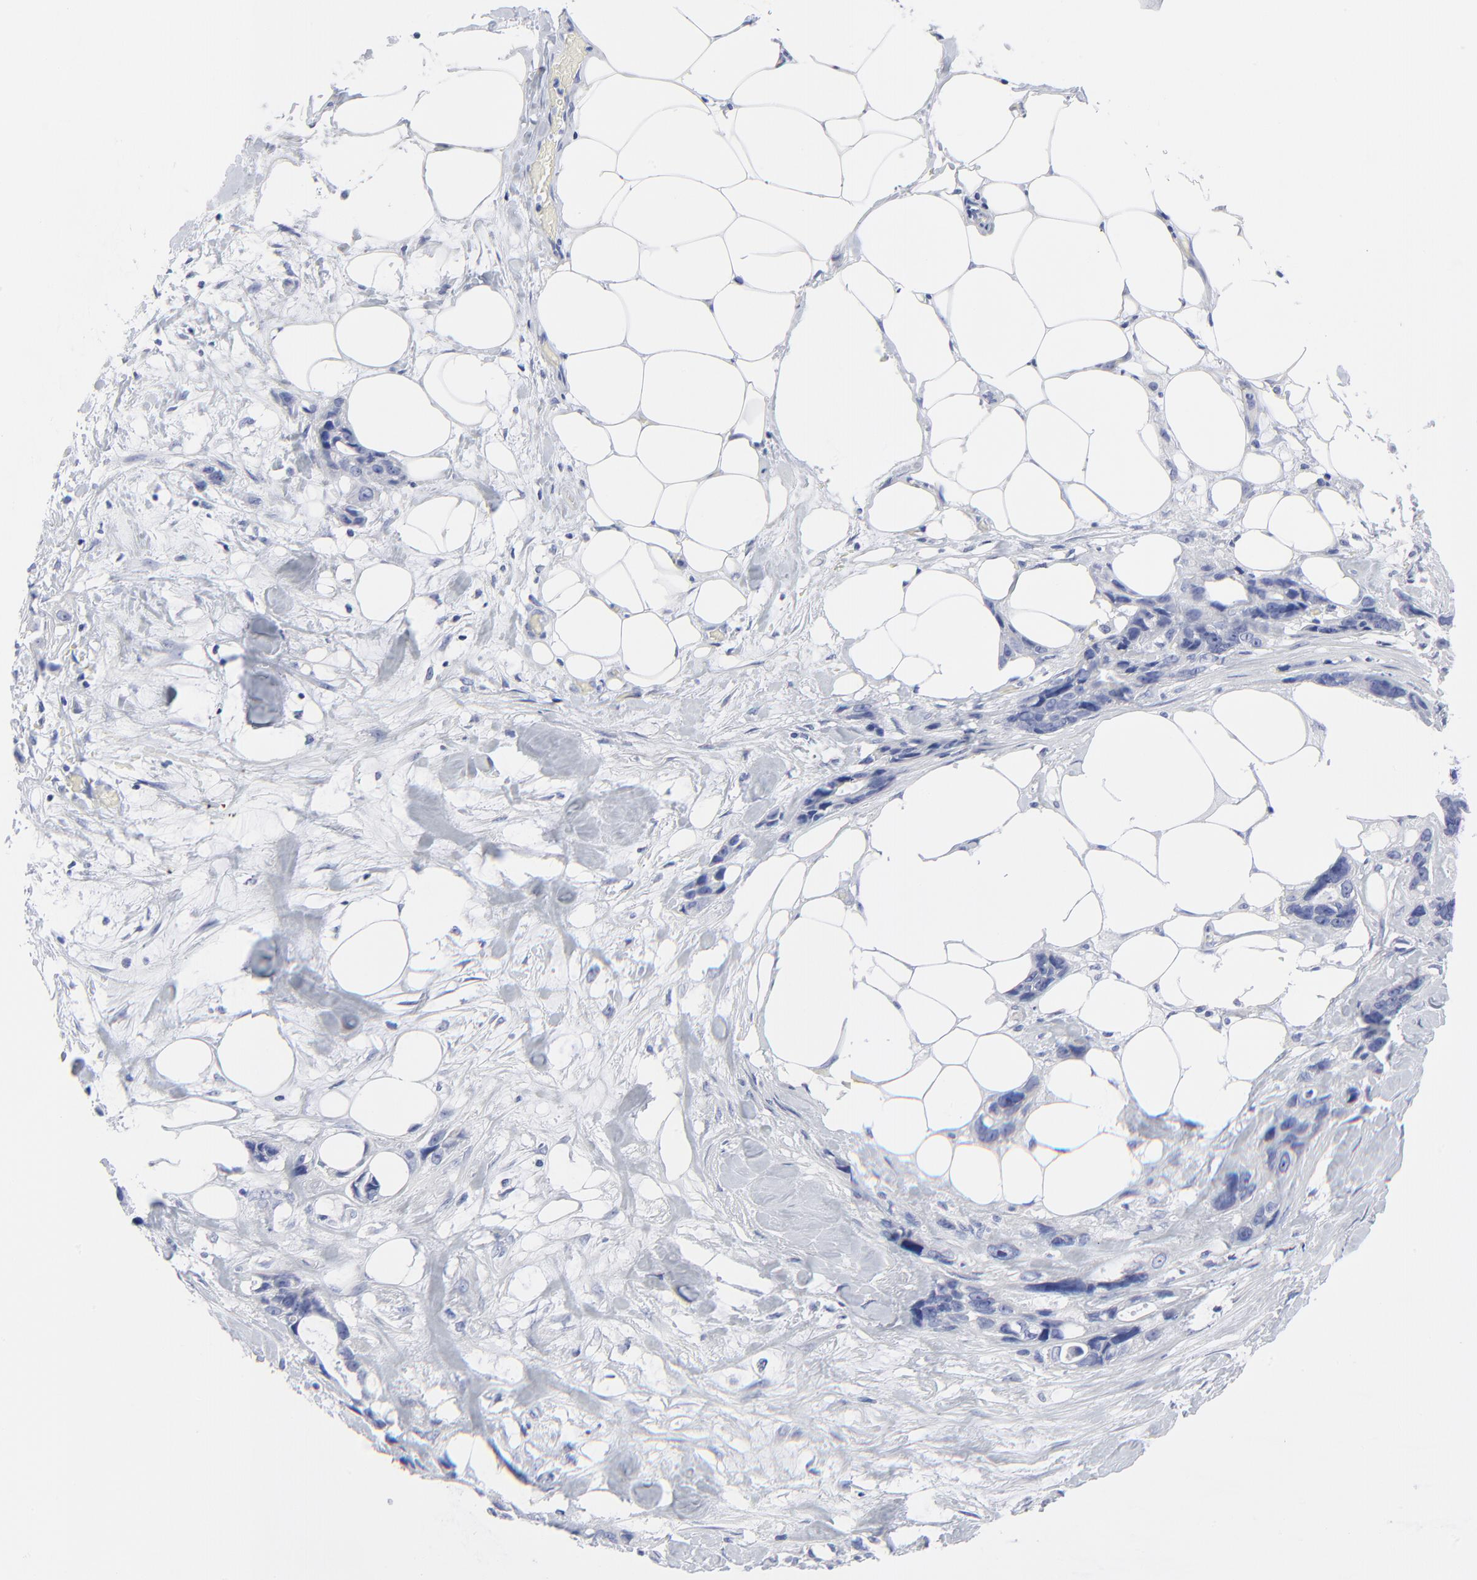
{"staining": {"intensity": "negative", "quantity": "none", "location": "none"}, "tissue": "stomach cancer", "cell_type": "Tumor cells", "image_type": "cancer", "snomed": [{"axis": "morphology", "description": "Adenocarcinoma, NOS"}, {"axis": "topography", "description": "Stomach, upper"}], "caption": "This is an immunohistochemistry image of adenocarcinoma (stomach). There is no positivity in tumor cells.", "gene": "PSD3", "patient": {"sex": "male", "age": 47}}